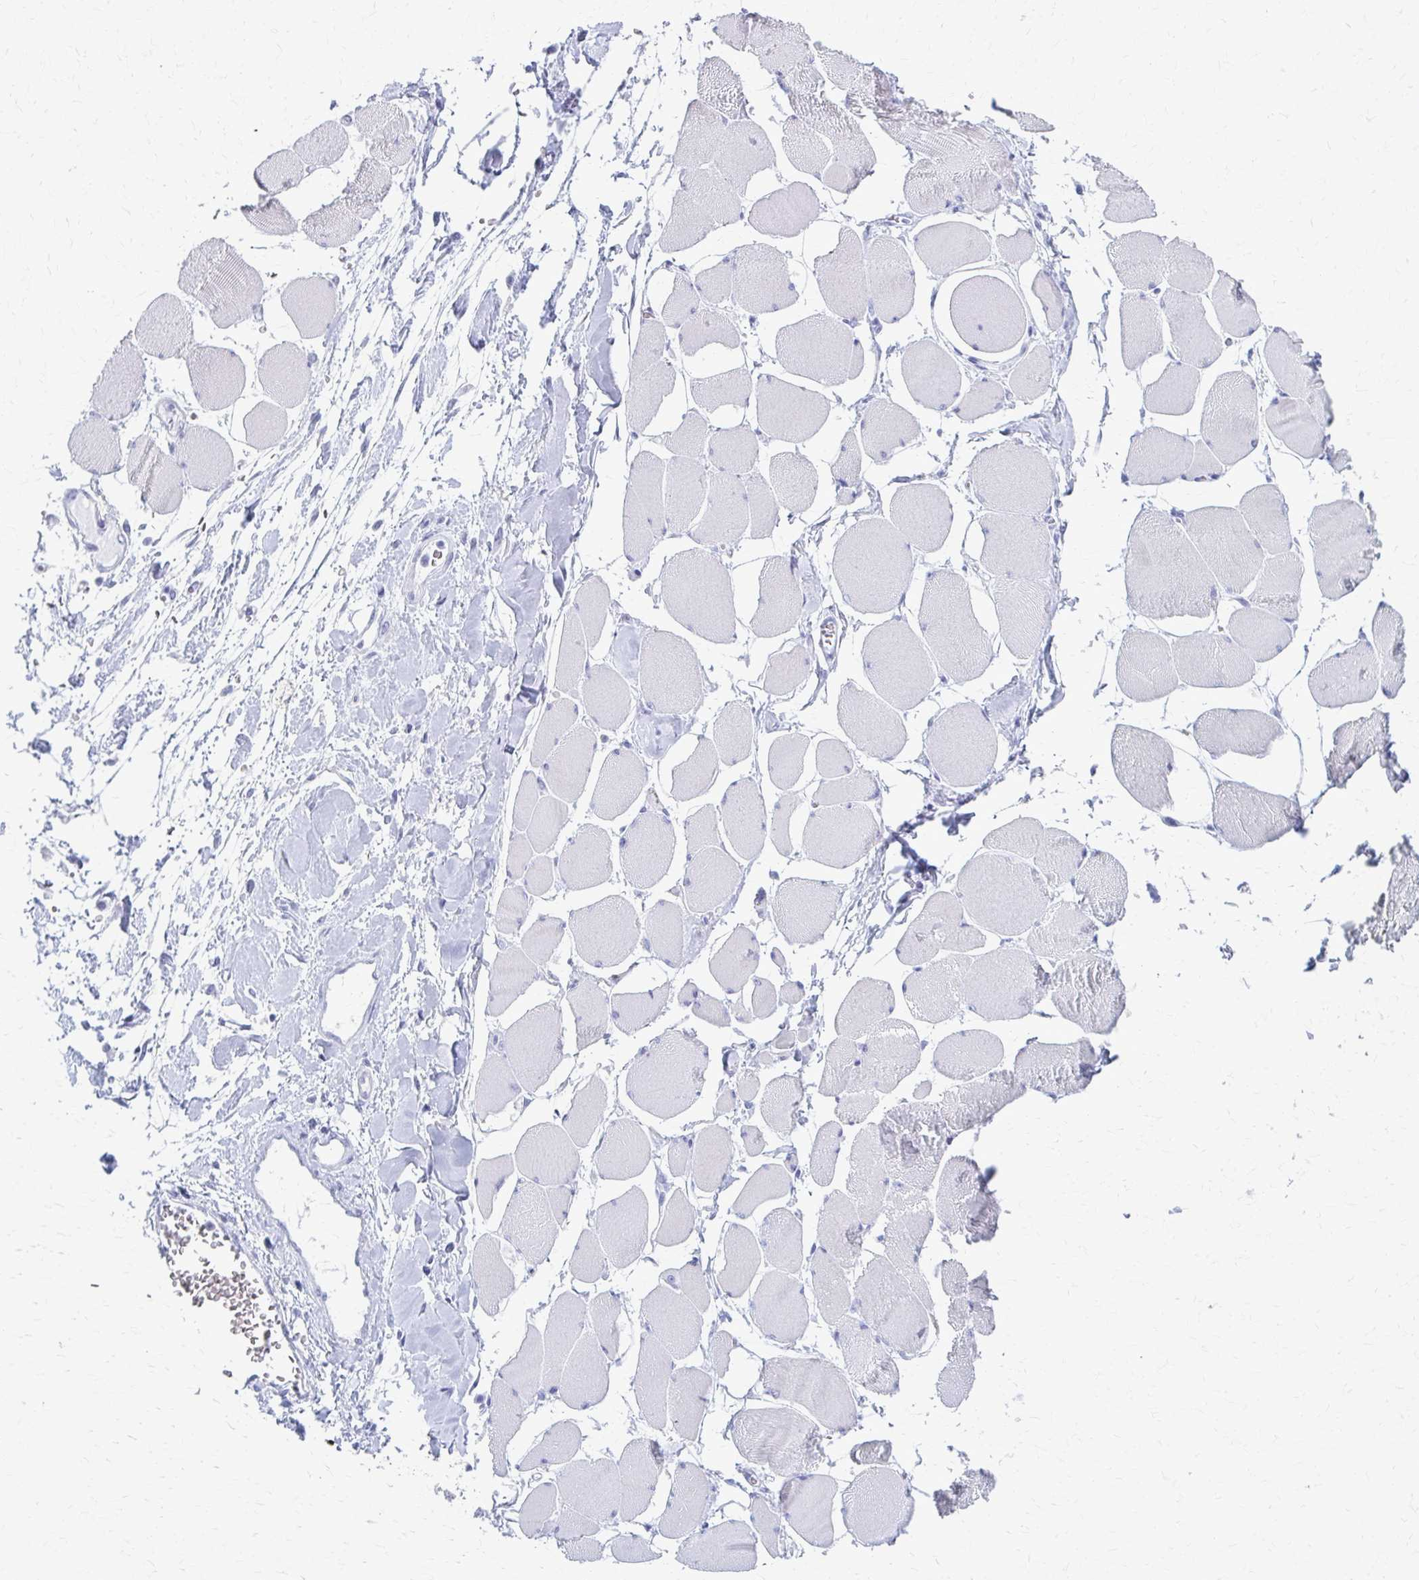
{"staining": {"intensity": "negative", "quantity": "none", "location": "none"}, "tissue": "skeletal muscle", "cell_type": "Myocytes", "image_type": "normal", "snomed": [{"axis": "morphology", "description": "Normal tissue, NOS"}, {"axis": "topography", "description": "Skeletal muscle"}], "caption": "IHC image of benign skeletal muscle: skeletal muscle stained with DAB demonstrates no significant protein positivity in myocytes.", "gene": "CELF5", "patient": {"sex": "female", "age": 75}}